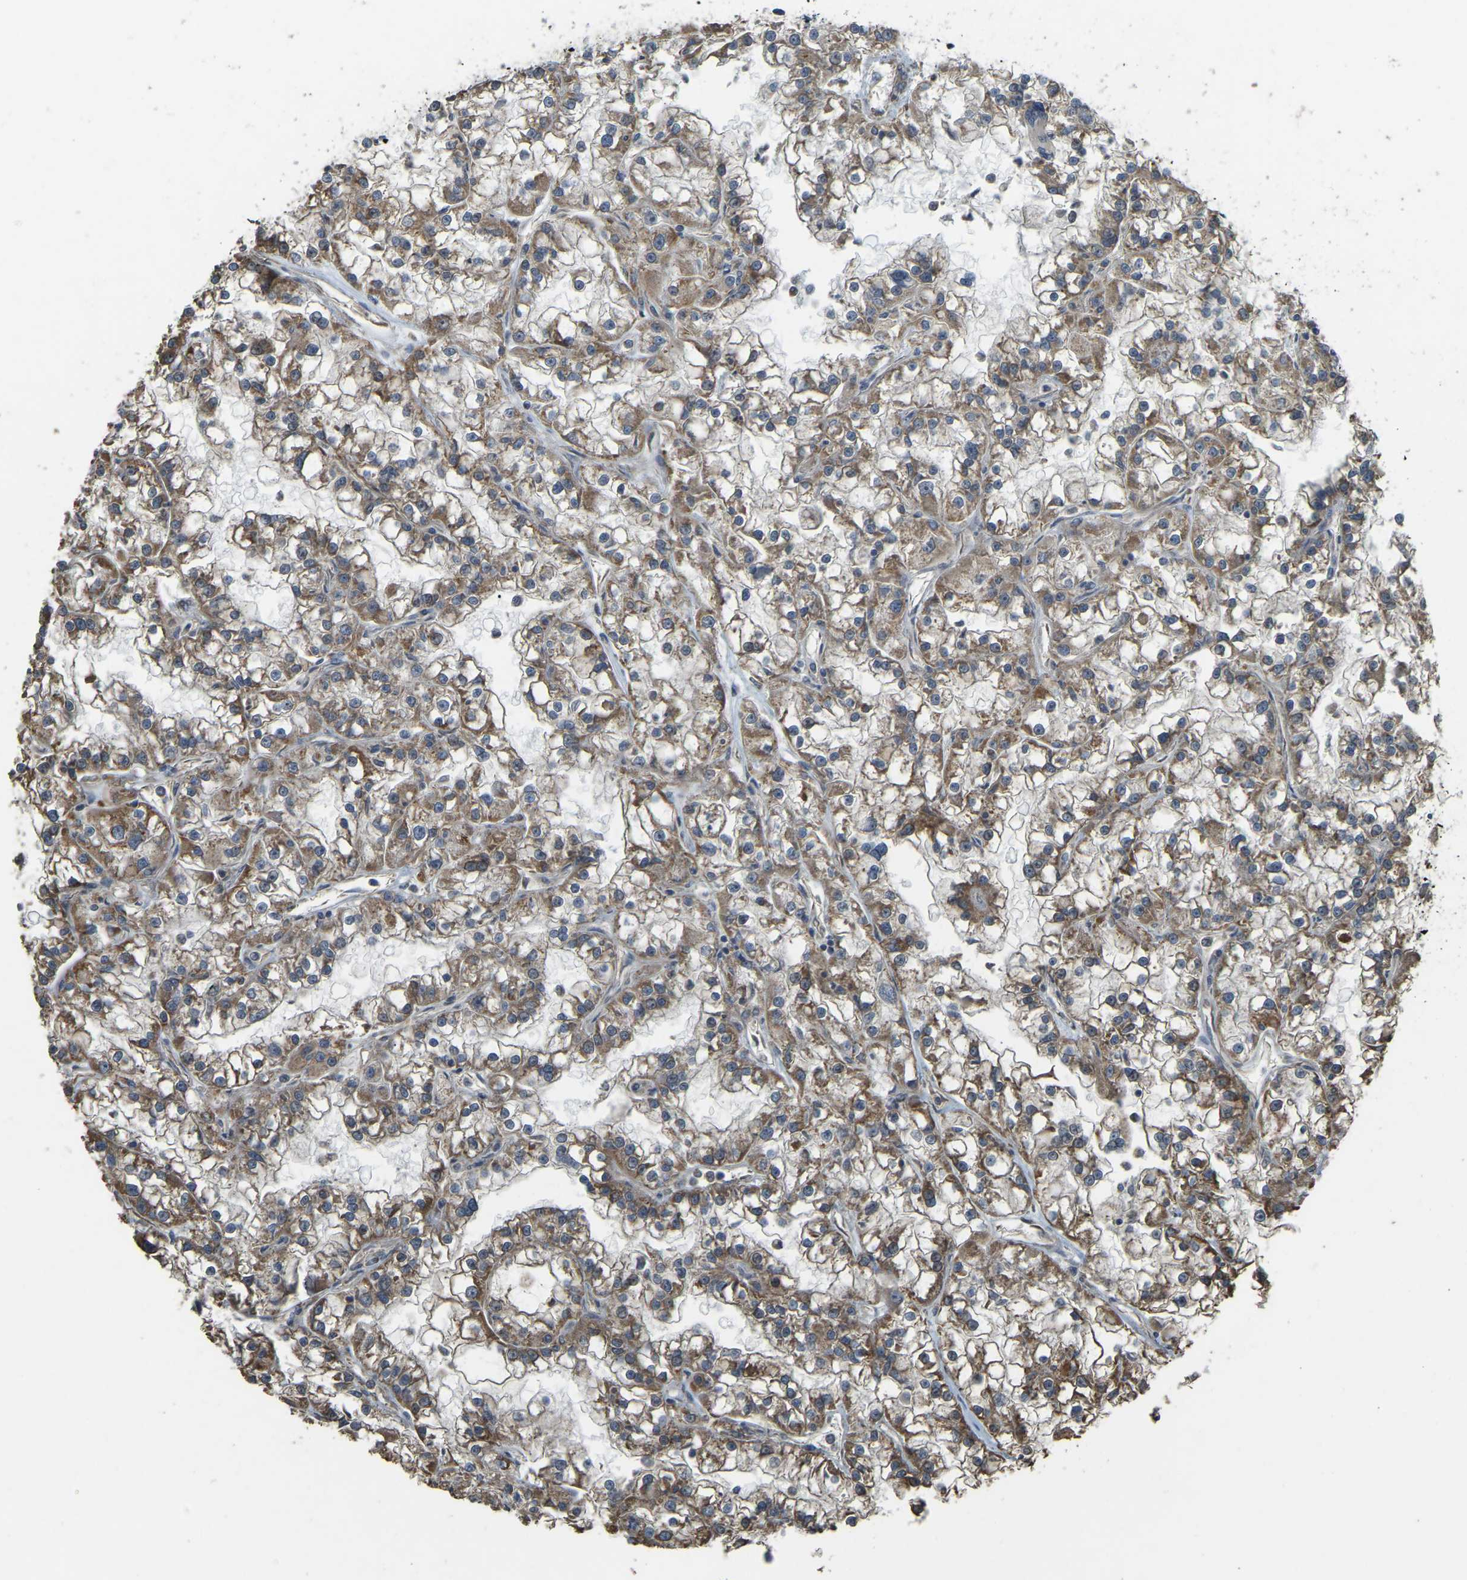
{"staining": {"intensity": "moderate", "quantity": ">75%", "location": "cytoplasmic/membranous"}, "tissue": "renal cancer", "cell_type": "Tumor cells", "image_type": "cancer", "snomed": [{"axis": "morphology", "description": "Adenocarcinoma, NOS"}, {"axis": "topography", "description": "Kidney"}], "caption": "The image shows a brown stain indicating the presence of a protein in the cytoplasmic/membranous of tumor cells in renal cancer.", "gene": "GNG2", "patient": {"sex": "female", "age": 52}}